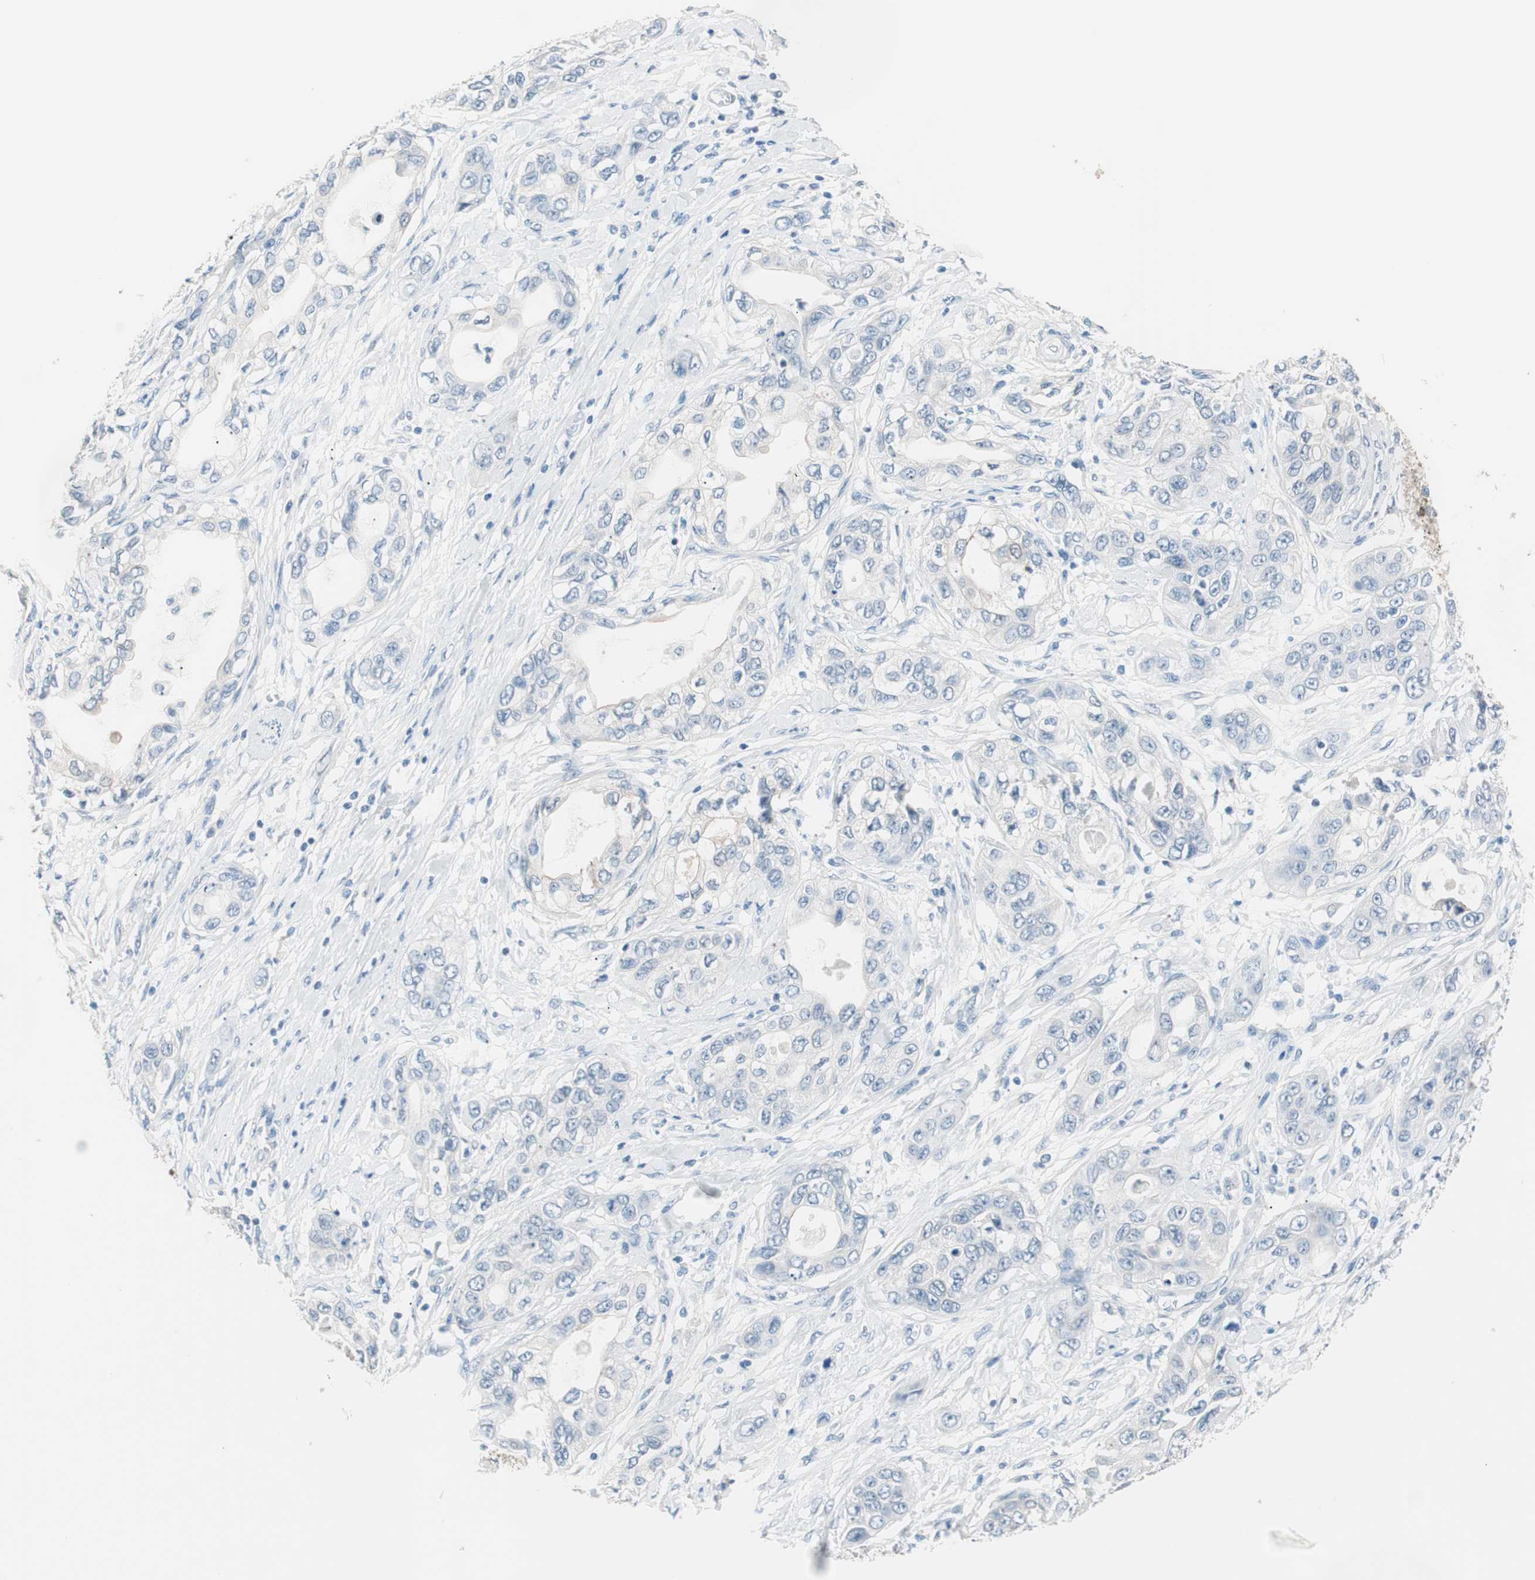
{"staining": {"intensity": "negative", "quantity": "none", "location": "none"}, "tissue": "pancreatic cancer", "cell_type": "Tumor cells", "image_type": "cancer", "snomed": [{"axis": "morphology", "description": "Adenocarcinoma, NOS"}, {"axis": "topography", "description": "Pancreas"}], "caption": "DAB (3,3'-diaminobenzidine) immunohistochemical staining of pancreatic adenocarcinoma demonstrates no significant staining in tumor cells.", "gene": "VIL1", "patient": {"sex": "female", "age": 70}}